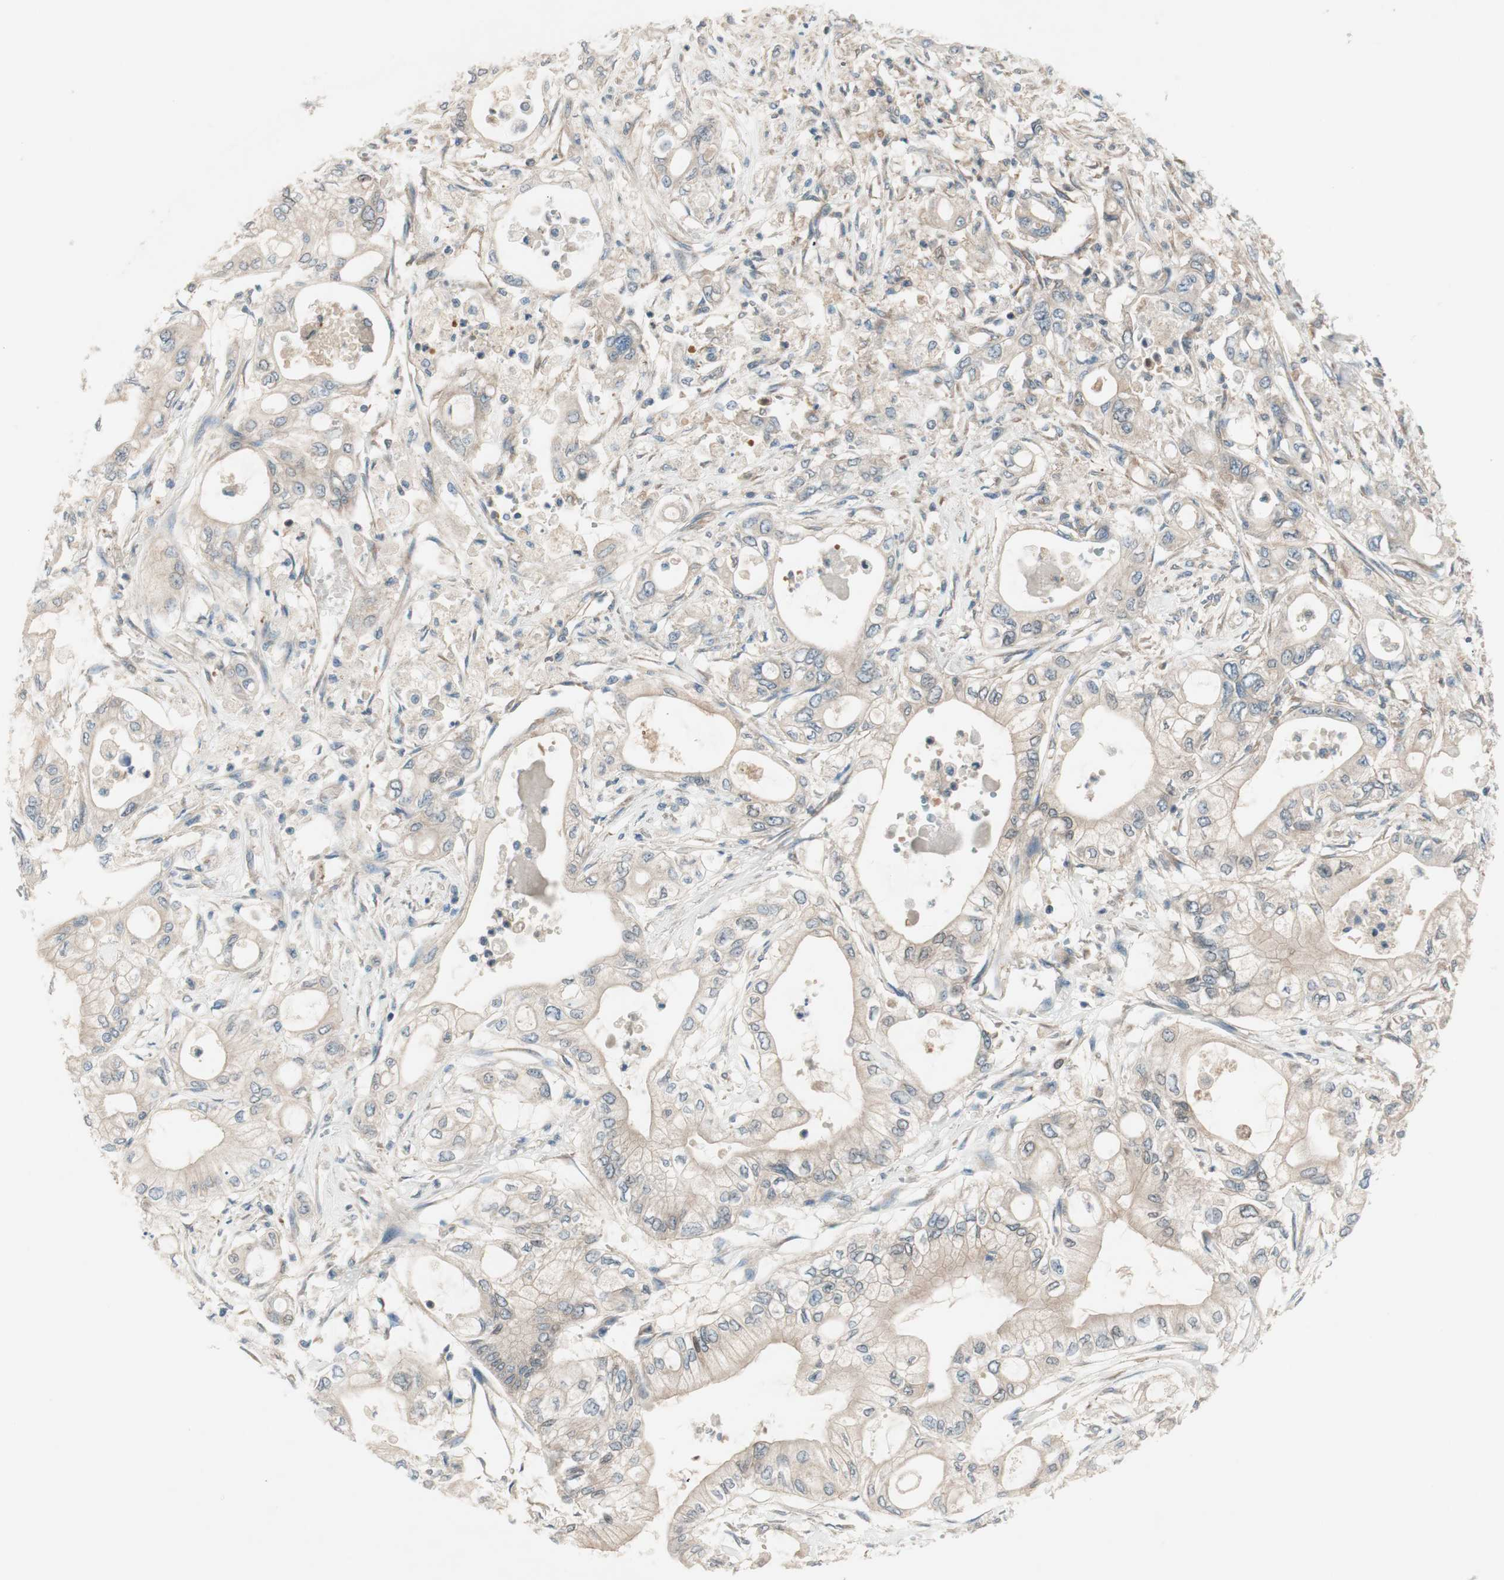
{"staining": {"intensity": "weak", "quantity": ">75%", "location": "cytoplasmic/membranous"}, "tissue": "pancreatic cancer", "cell_type": "Tumor cells", "image_type": "cancer", "snomed": [{"axis": "morphology", "description": "Adenocarcinoma, NOS"}, {"axis": "topography", "description": "Pancreas"}], "caption": "About >75% of tumor cells in human pancreatic adenocarcinoma exhibit weak cytoplasmic/membranous protein expression as visualized by brown immunohistochemical staining.", "gene": "GALT", "patient": {"sex": "male", "age": 79}}